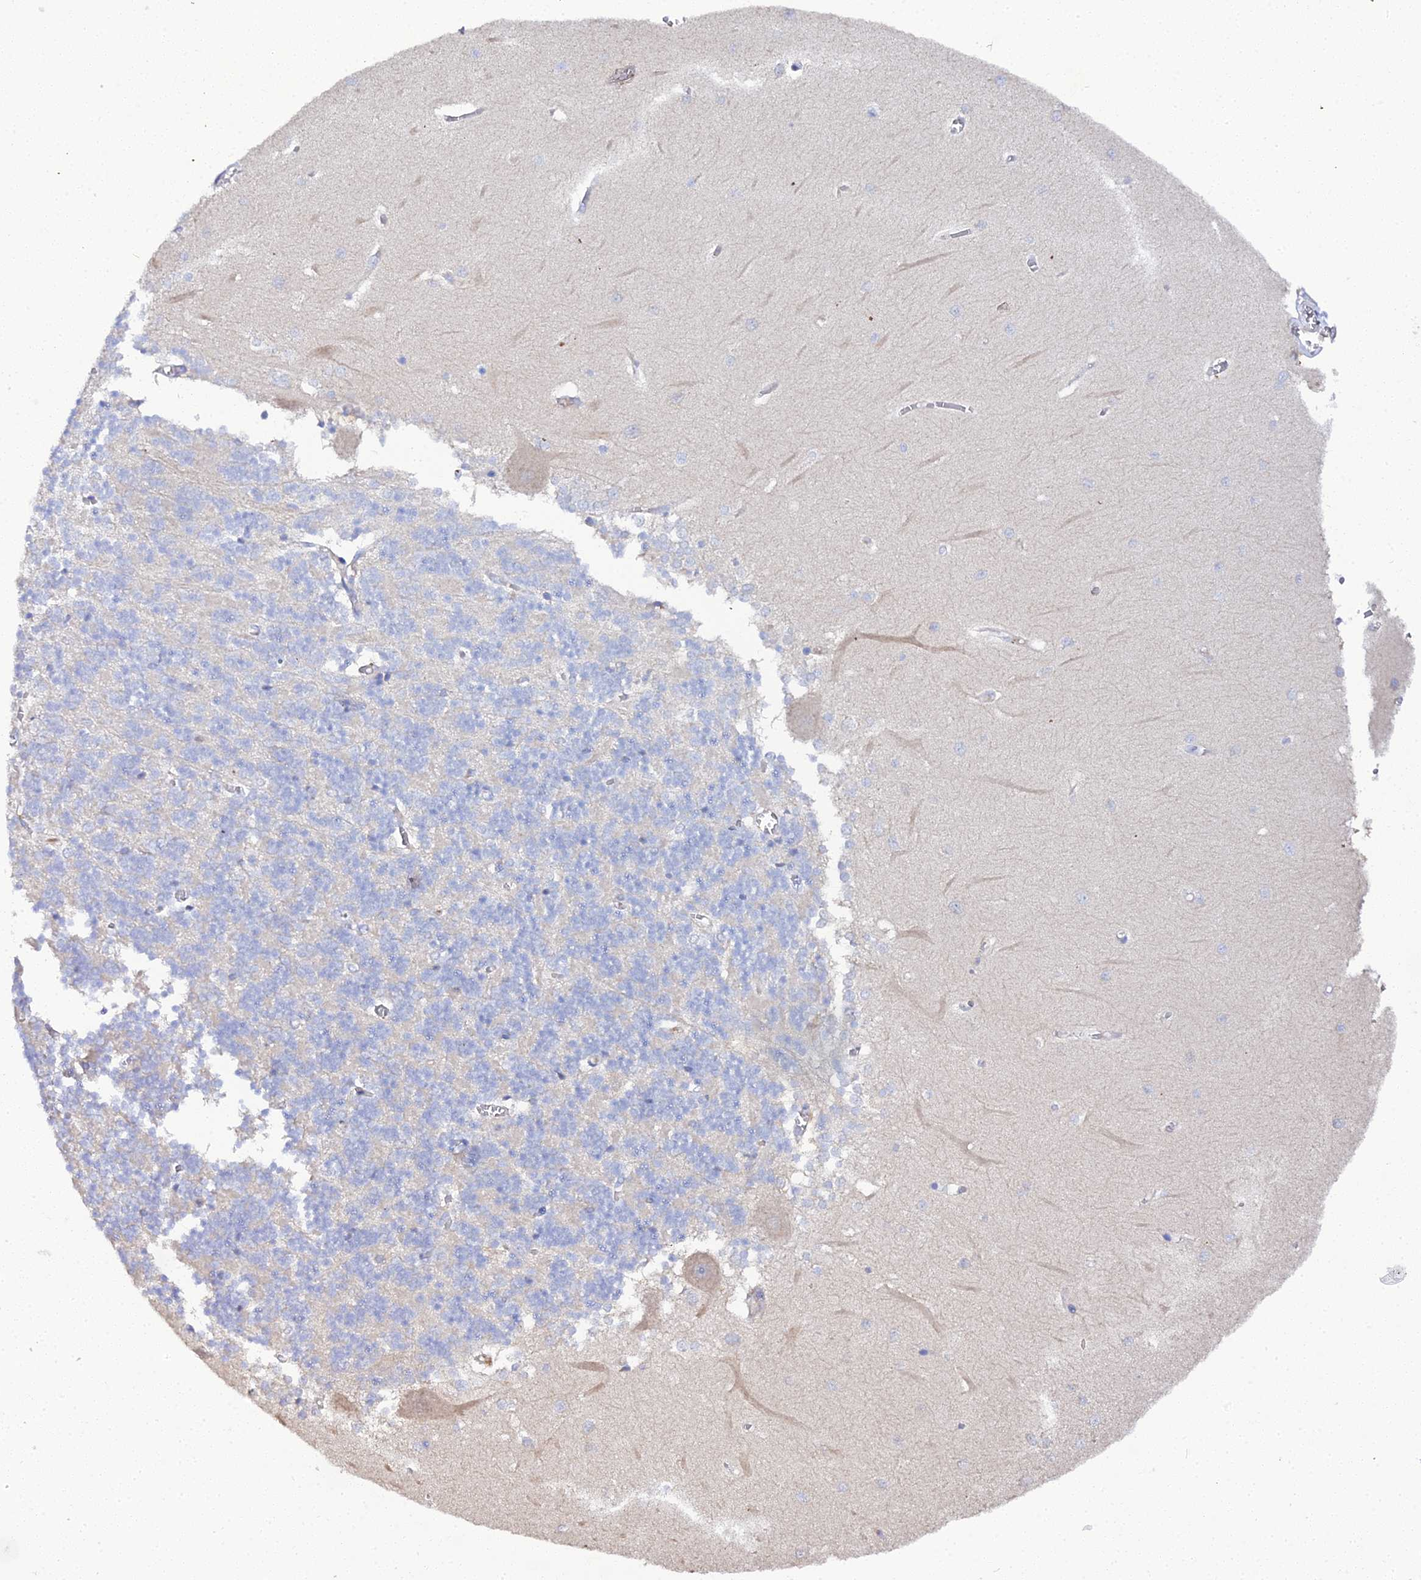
{"staining": {"intensity": "negative", "quantity": "none", "location": "none"}, "tissue": "cerebellum", "cell_type": "Cells in granular layer", "image_type": "normal", "snomed": [{"axis": "morphology", "description": "Normal tissue, NOS"}, {"axis": "topography", "description": "Cerebellum"}], "caption": "High power microscopy image of an immunohistochemistry (IHC) image of benign cerebellum, revealing no significant expression in cells in granular layer.", "gene": "SCX", "patient": {"sex": "male", "age": 37}}